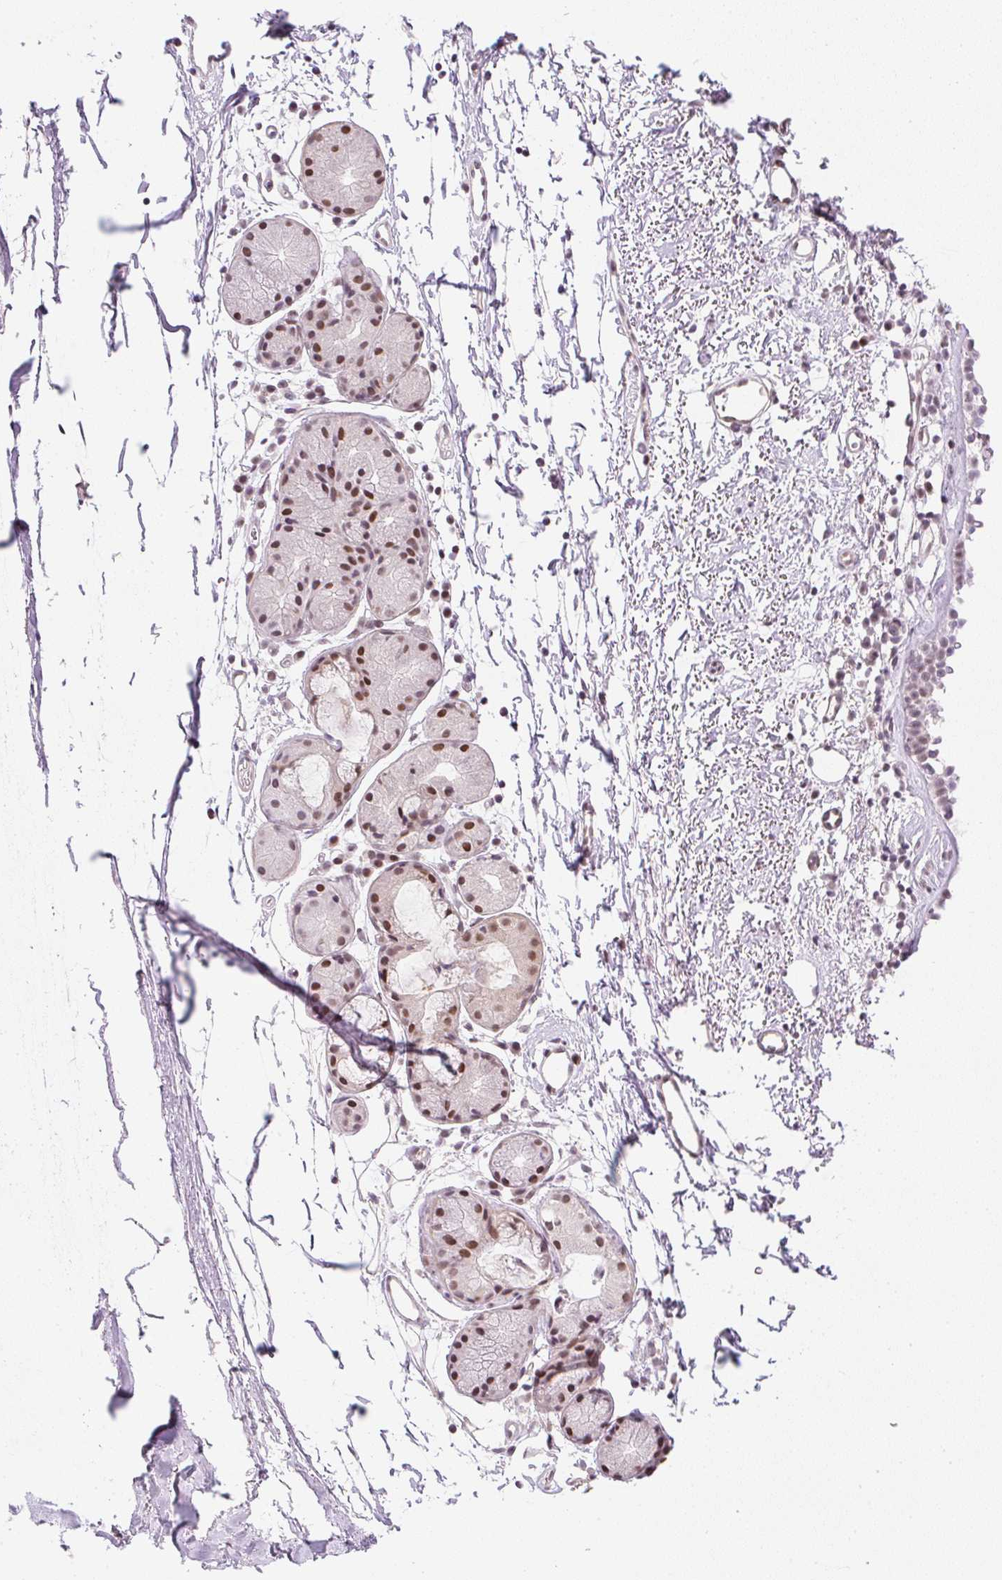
{"staining": {"intensity": "negative", "quantity": "none", "location": "none"}, "tissue": "adipose tissue", "cell_type": "Adipocytes", "image_type": "normal", "snomed": [{"axis": "morphology", "description": "Normal tissue, NOS"}, {"axis": "topography", "description": "Cartilage tissue"}, {"axis": "topography", "description": "Nasopharynx"}], "caption": "The micrograph reveals no staining of adipocytes in unremarkable adipose tissue.", "gene": "DPPA4", "patient": {"sex": "male", "age": 56}}